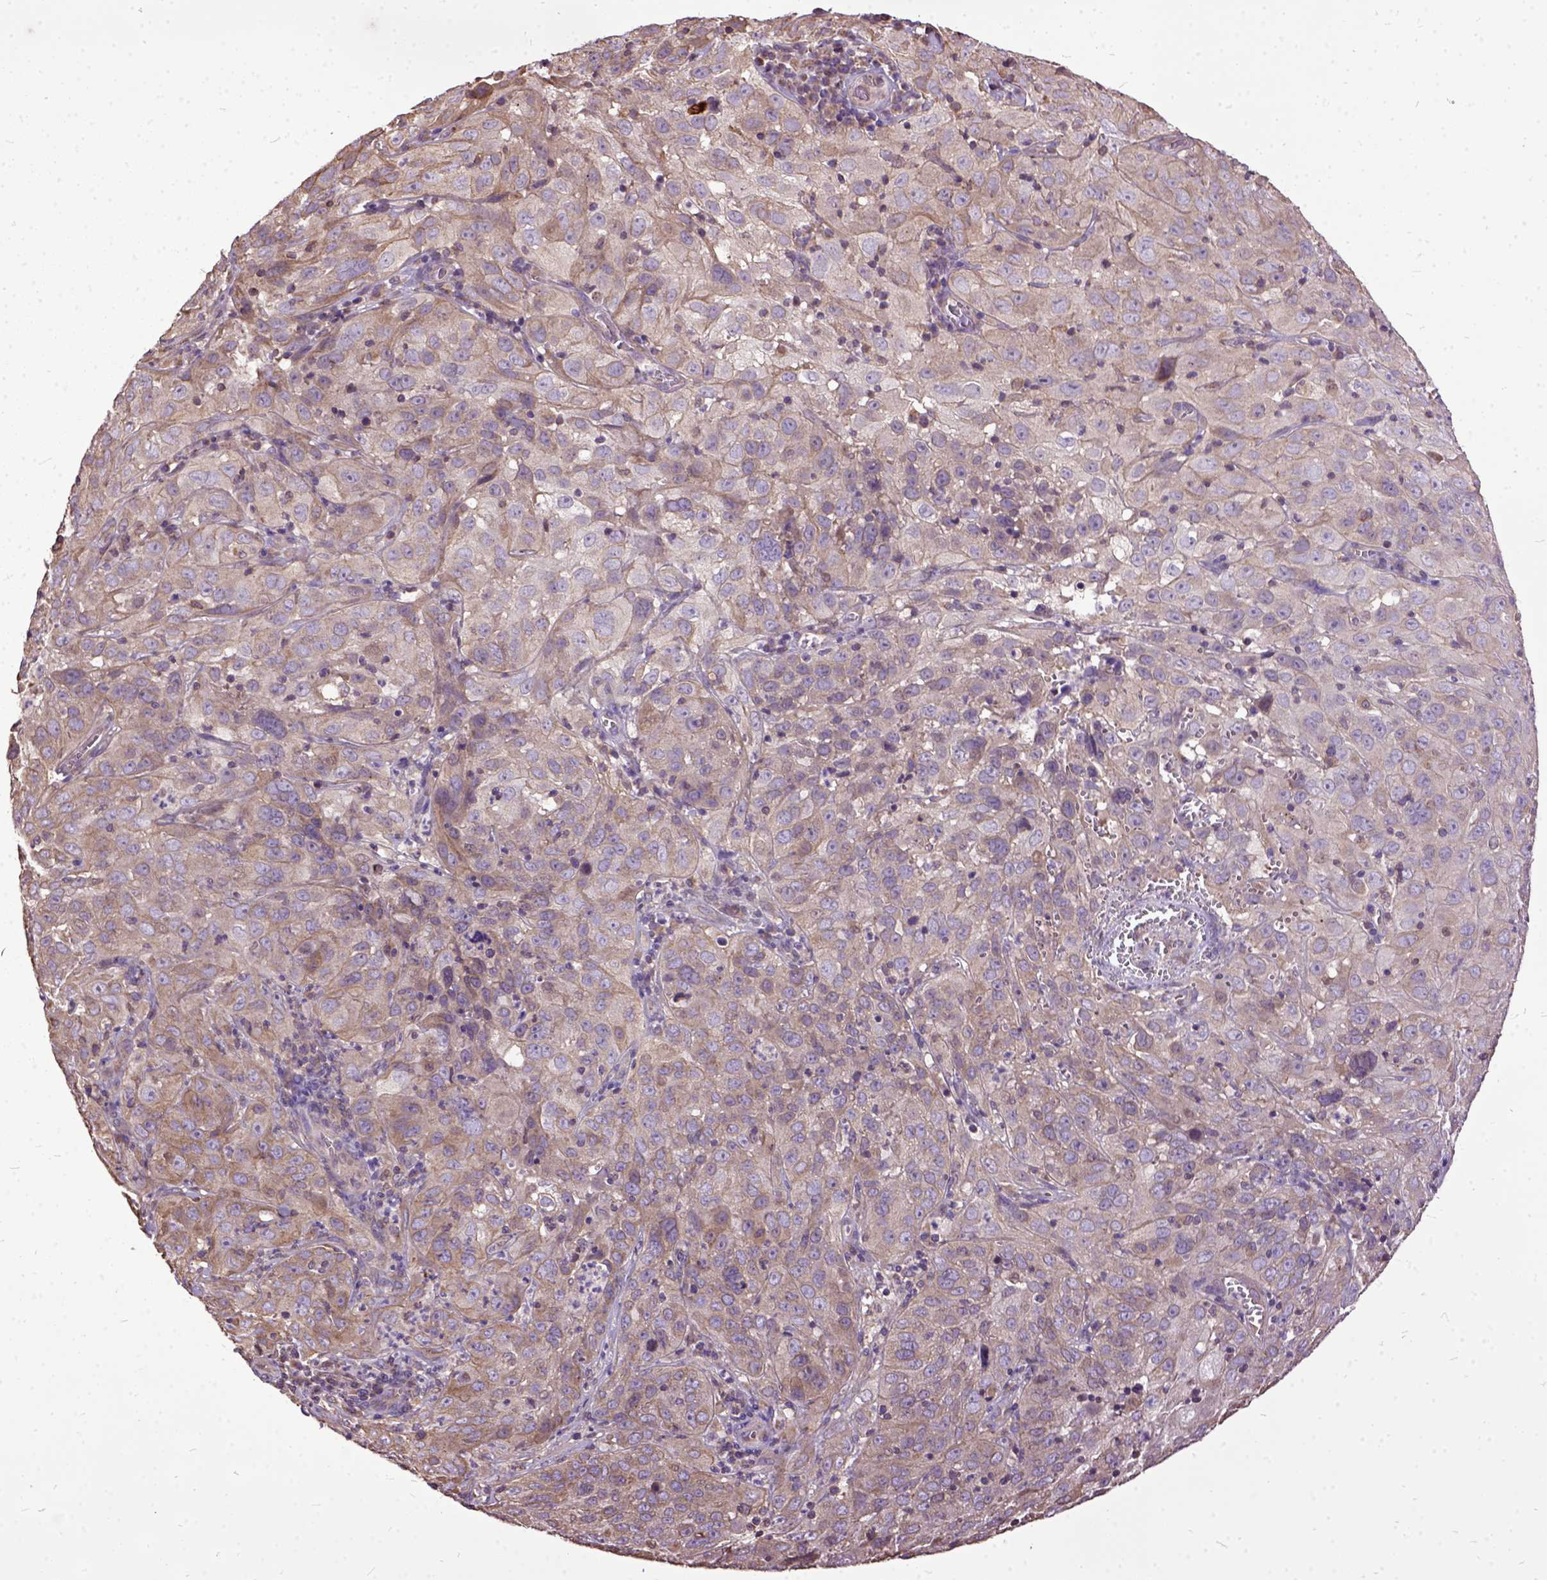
{"staining": {"intensity": "moderate", "quantity": "<25%", "location": "cytoplasmic/membranous"}, "tissue": "cervical cancer", "cell_type": "Tumor cells", "image_type": "cancer", "snomed": [{"axis": "morphology", "description": "Squamous cell carcinoma, NOS"}, {"axis": "topography", "description": "Cervix"}], "caption": "Approximately <25% of tumor cells in cervical cancer (squamous cell carcinoma) display moderate cytoplasmic/membranous protein staining as visualized by brown immunohistochemical staining.", "gene": "AREG", "patient": {"sex": "female", "age": 32}}